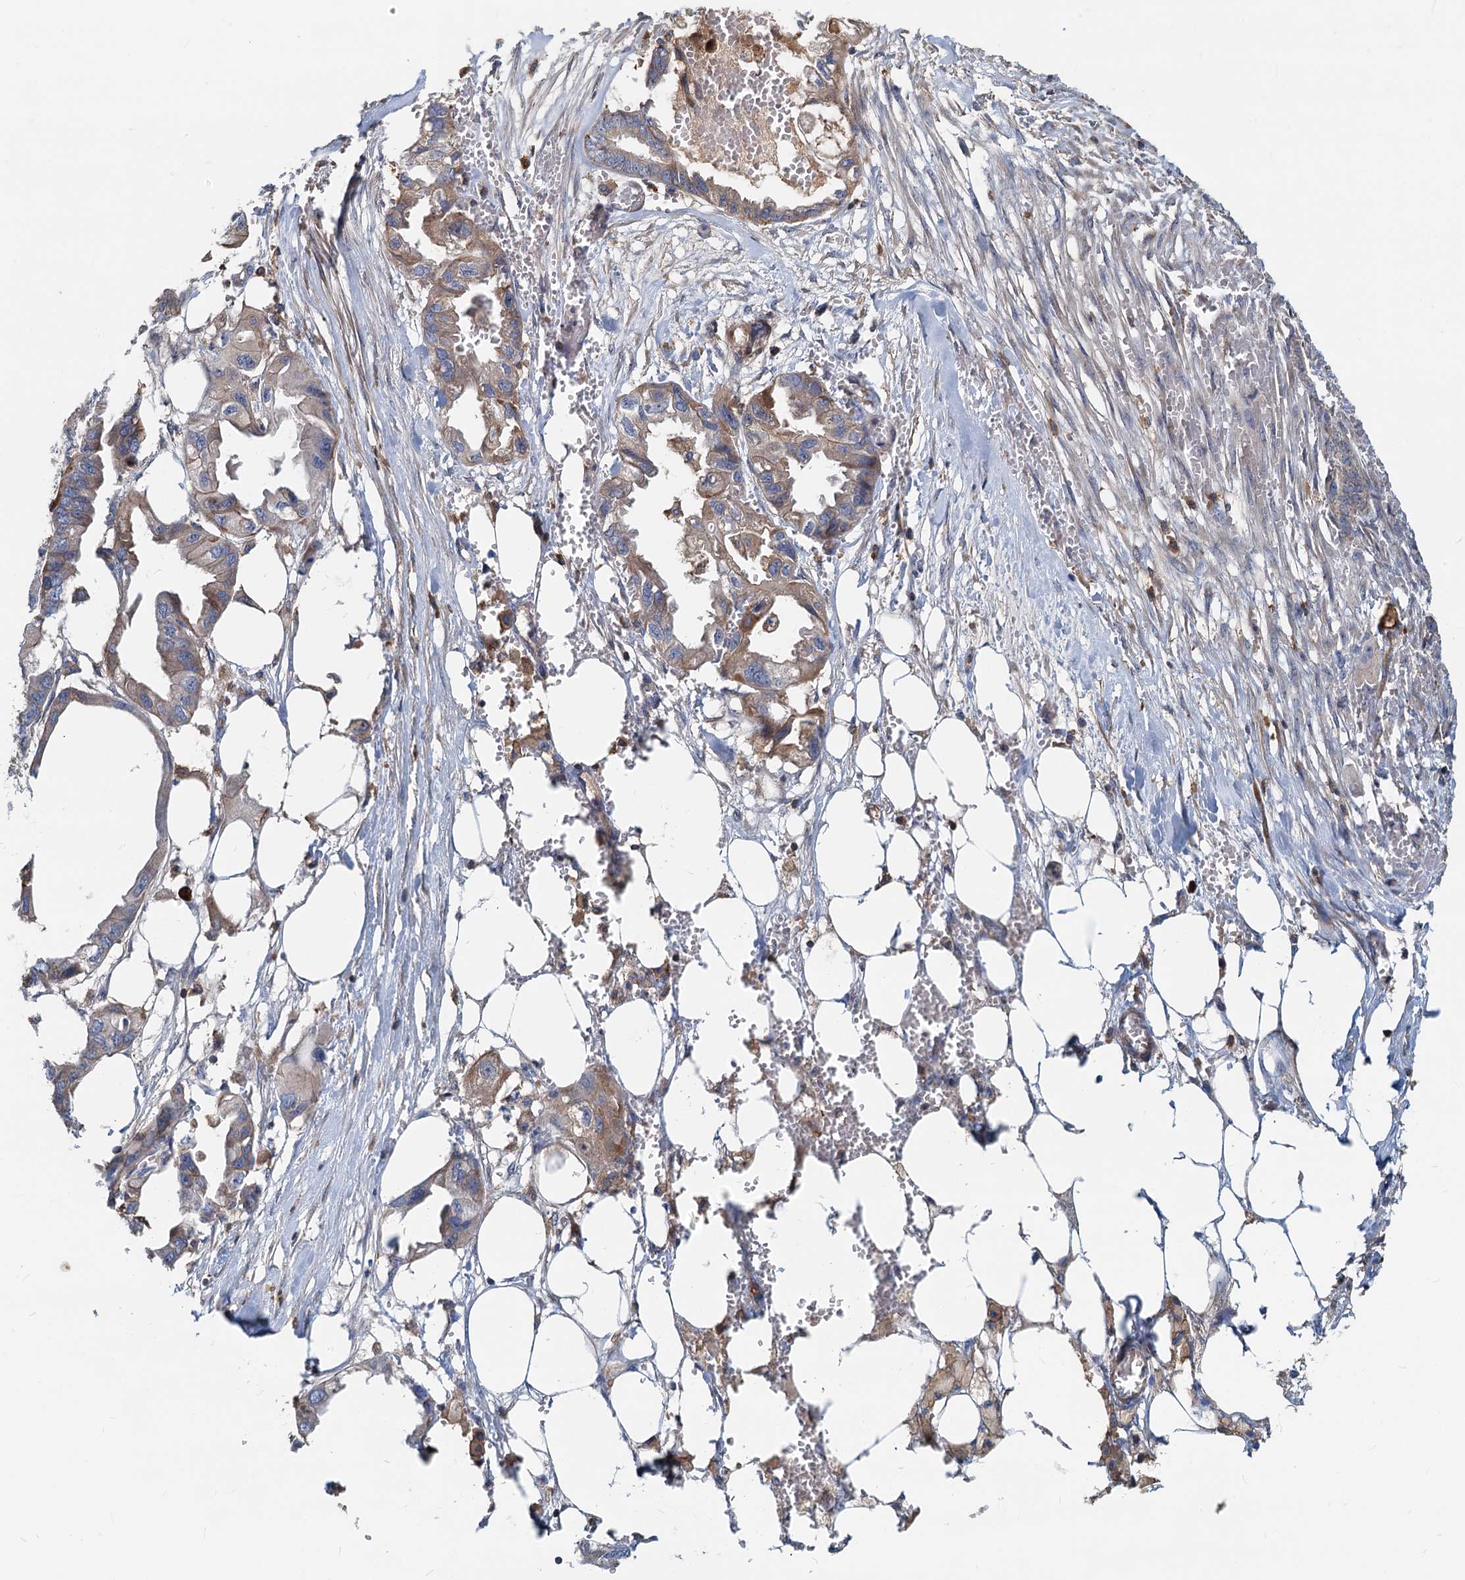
{"staining": {"intensity": "moderate", "quantity": "25%-75%", "location": "cytoplasmic/membranous"}, "tissue": "endometrial cancer", "cell_type": "Tumor cells", "image_type": "cancer", "snomed": [{"axis": "morphology", "description": "Adenocarcinoma, NOS"}, {"axis": "morphology", "description": "Adenocarcinoma, metastatic, NOS"}, {"axis": "topography", "description": "Adipose tissue"}, {"axis": "topography", "description": "Endometrium"}], "caption": "Immunohistochemical staining of endometrial cancer (adenocarcinoma) reveals medium levels of moderate cytoplasmic/membranous protein positivity in about 25%-75% of tumor cells. (DAB (3,3'-diaminobenzidine) IHC with brightfield microscopy, high magnification).", "gene": "LNX2", "patient": {"sex": "female", "age": 67}}